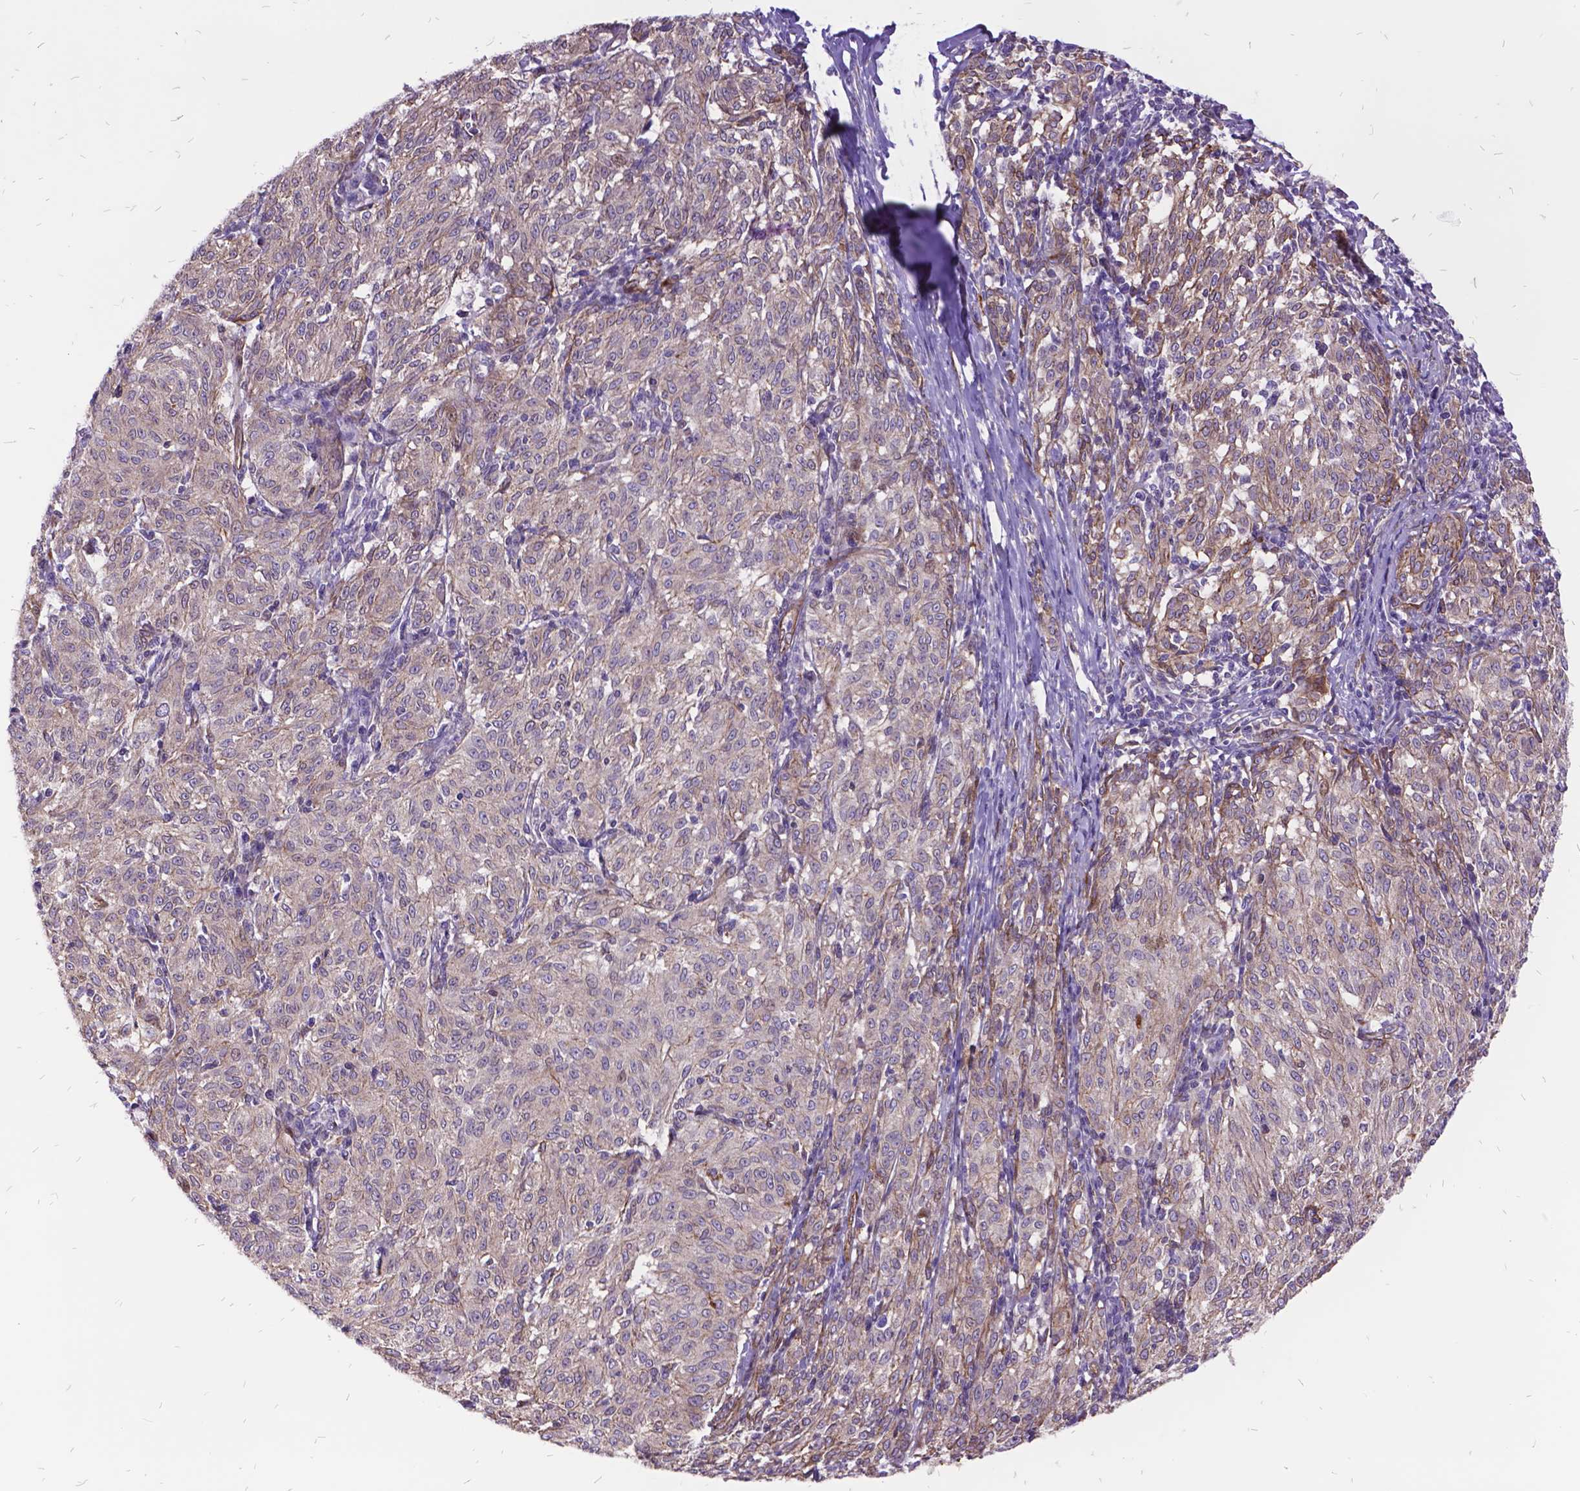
{"staining": {"intensity": "weak", "quantity": "25%-75%", "location": "cytoplasmic/membranous"}, "tissue": "melanoma", "cell_type": "Tumor cells", "image_type": "cancer", "snomed": [{"axis": "morphology", "description": "Malignant melanoma, NOS"}, {"axis": "topography", "description": "Skin"}], "caption": "Human melanoma stained with a protein marker demonstrates weak staining in tumor cells.", "gene": "GRB7", "patient": {"sex": "female", "age": 72}}